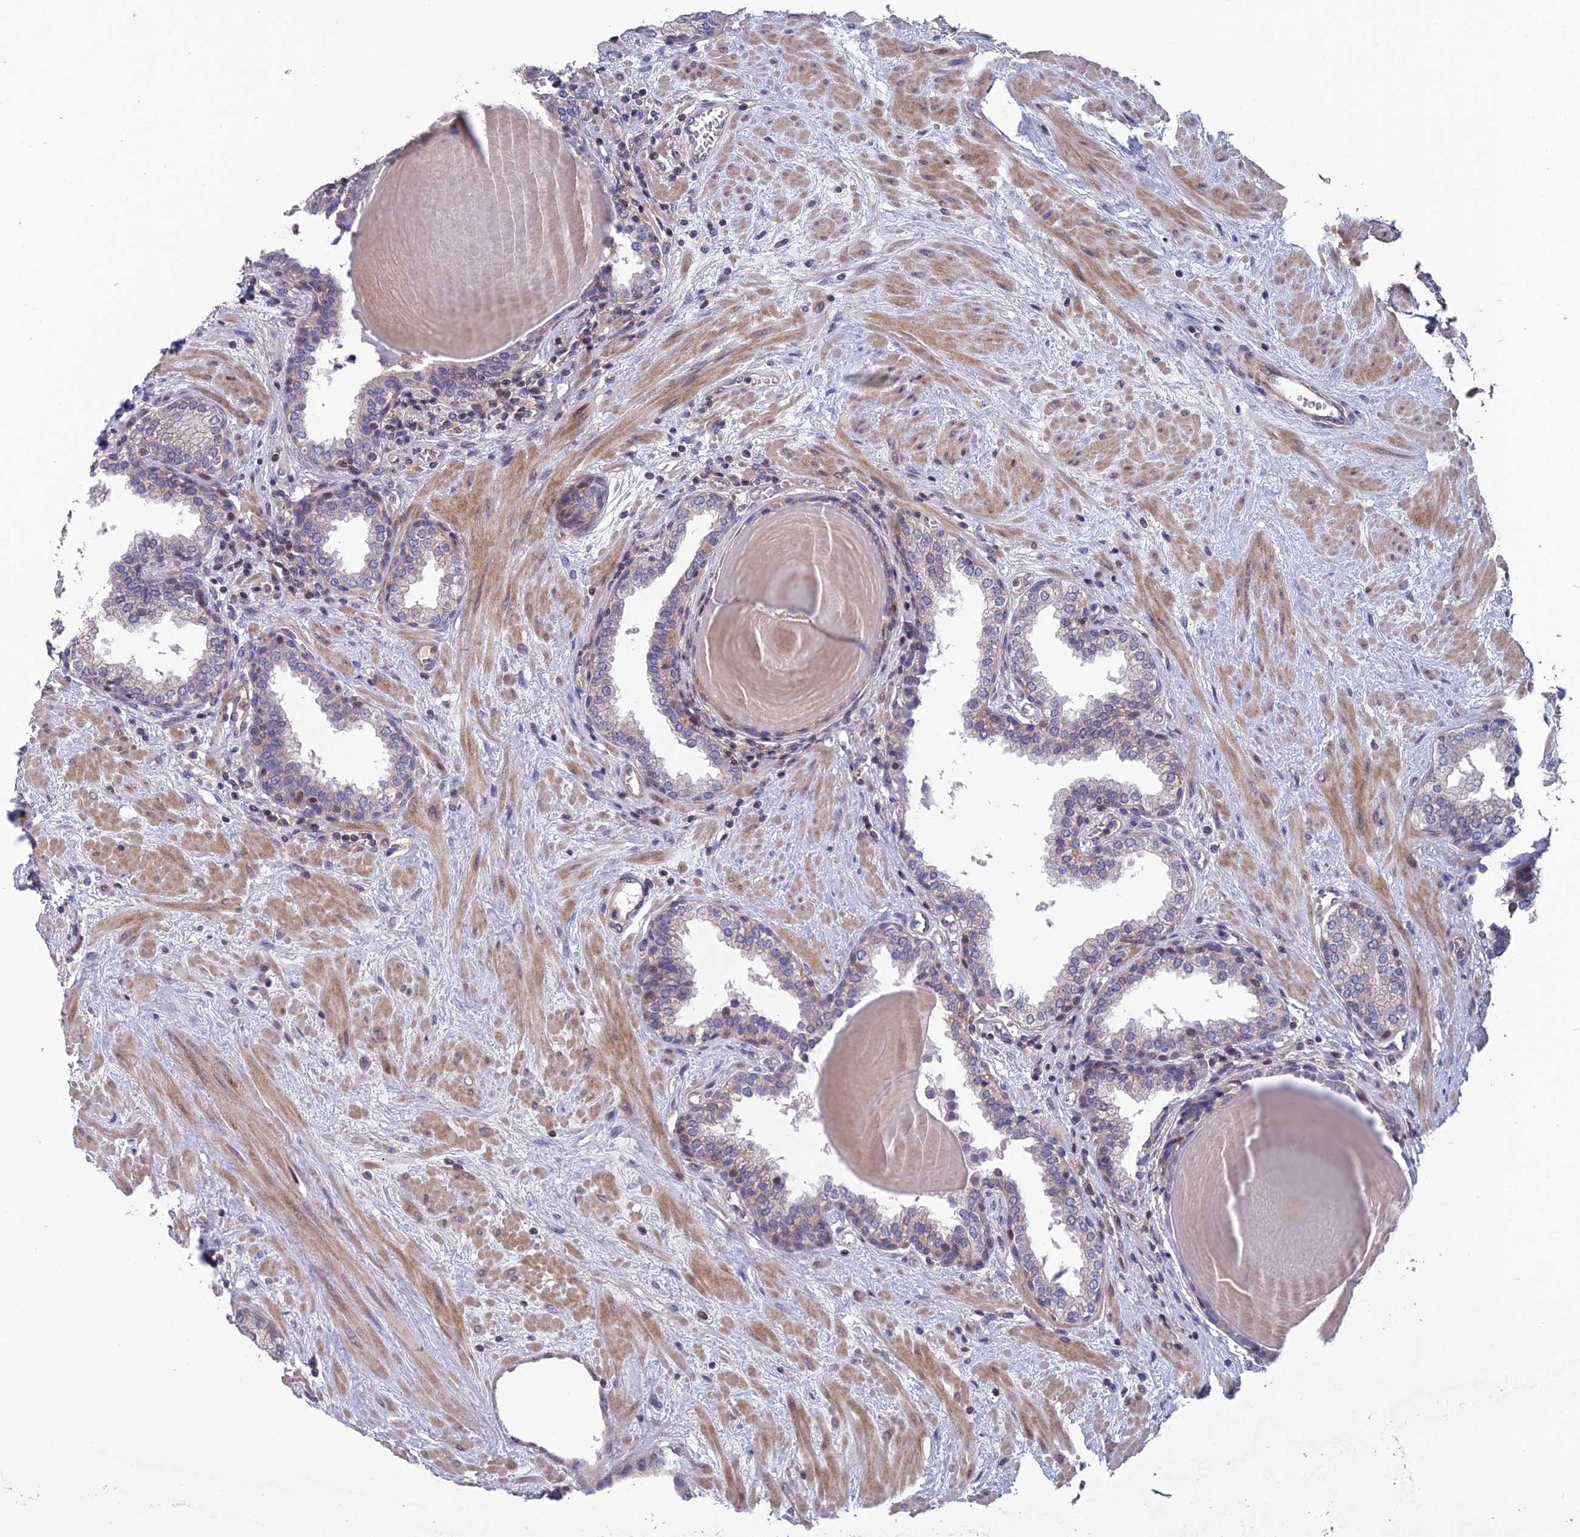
{"staining": {"intensity": "weak", "quantity": "<25%", "location": "cytoplasmic/membranous"}, "tissue": "prostate", "cell_type": "Glandular cells", "image_type": "normal", "snomed": [{"axis": "morphology", "description": "Normal tissue, NOS"}, {"axis": "topography", "description": "Prostate"}], "caption": "Immunohistochemical staining of benign human prostate displays no significant staining in glandular cells.", "gene": "USP37", "patient": {"sex": "male", "age": 51}}